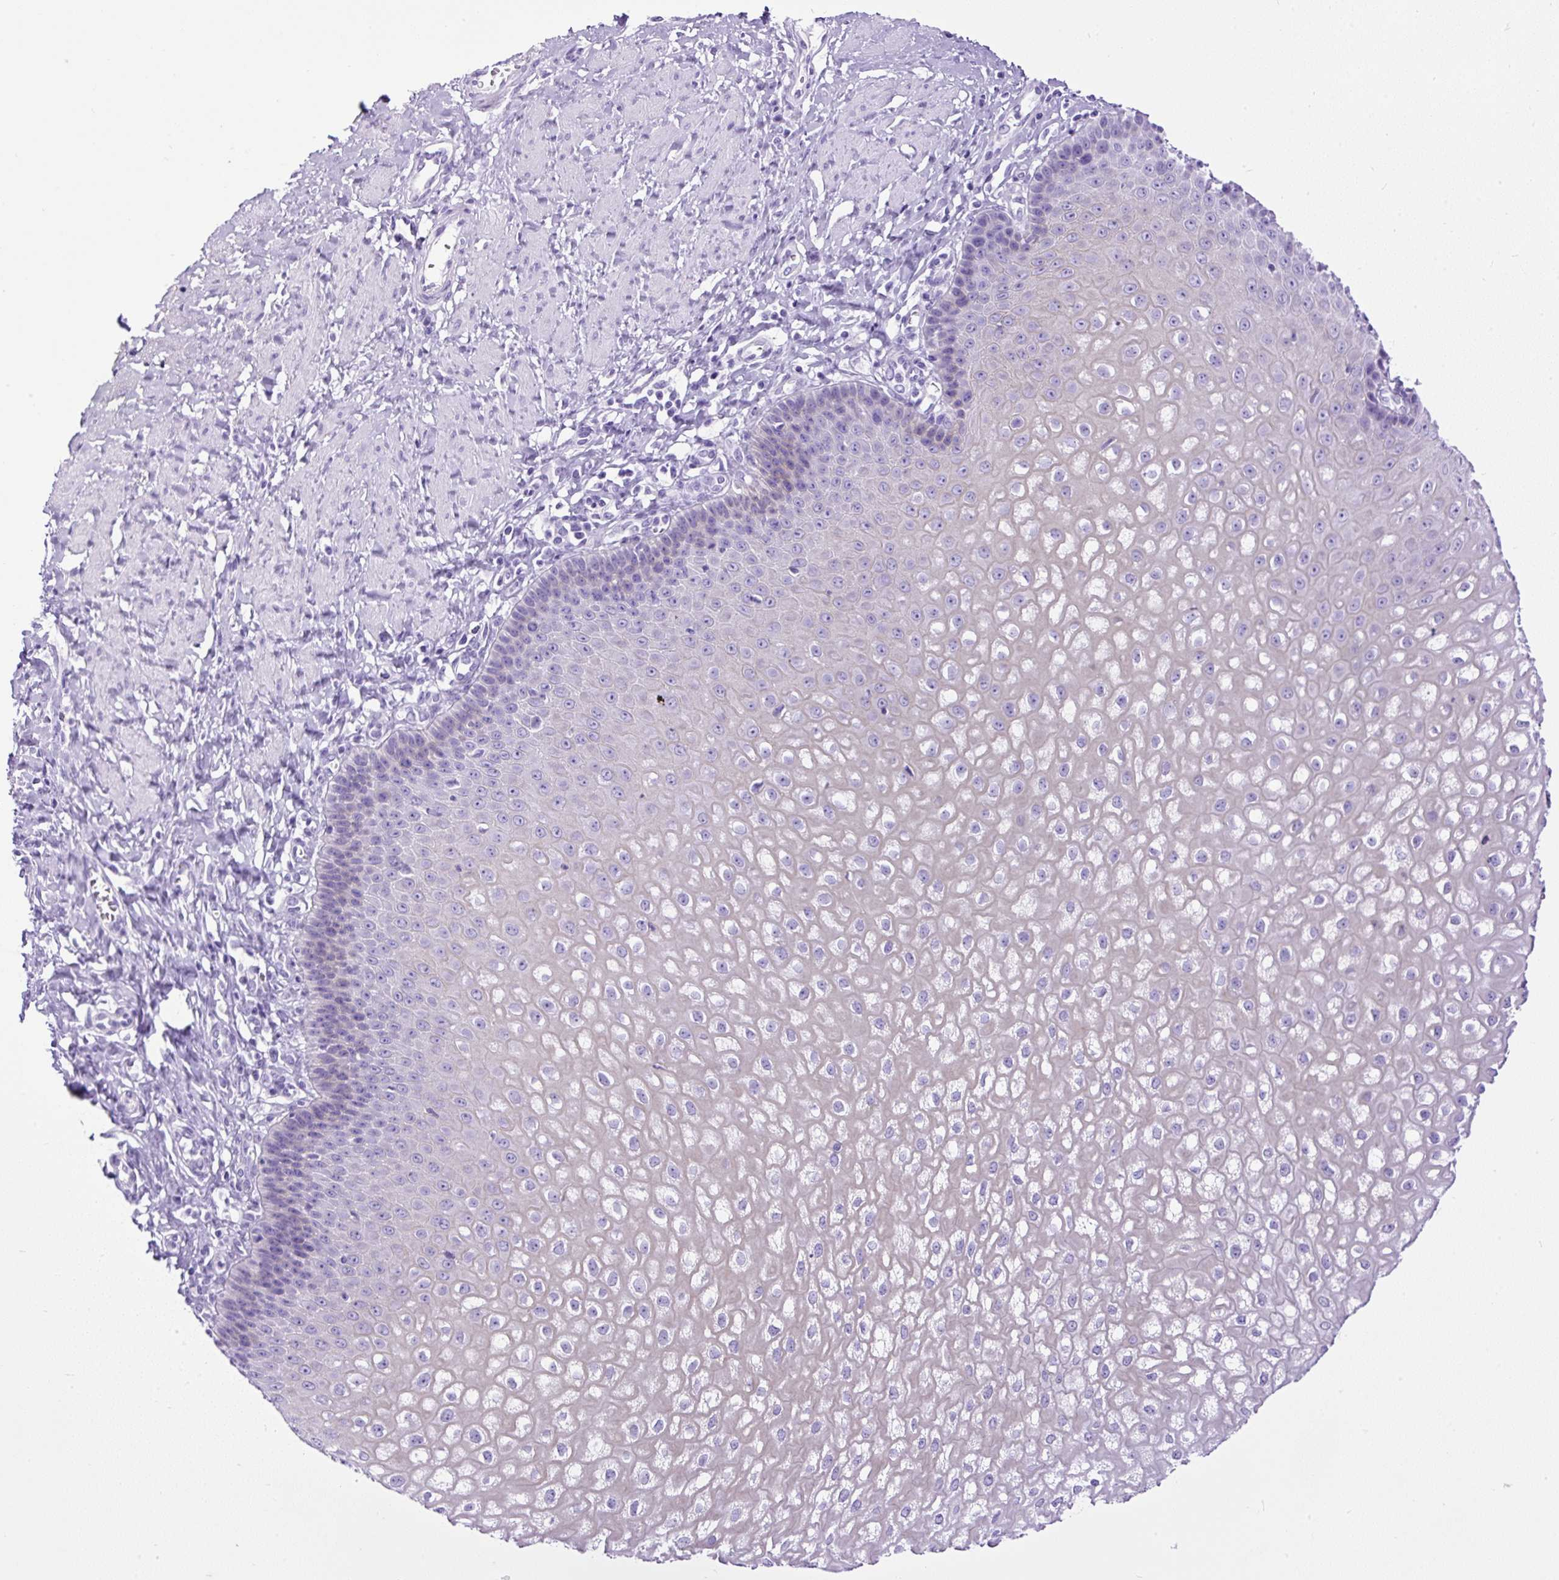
{"staining": {"intensity": "negative", "quantity": "none", "location": "none"}, "tissue": "esophagus", "cell_type": "Squamous epithelial cells", "image_type": "normal", "snomed": [{"axis": "morphology", "description": "Normal tissue, NOS"}, {"axis": "topography", "description": "Esophagus"}], "caption": "The histopathology image displays no staining of squamous epithelial cells in normal esophagus. (DAB (3,3'-diaminobenzidine) immunohistochemistry (IHC) visualized using brightfield microscopy, high magnification).", "gene": "PDIA2", "patient": {"sex": "male", "age": 67}}